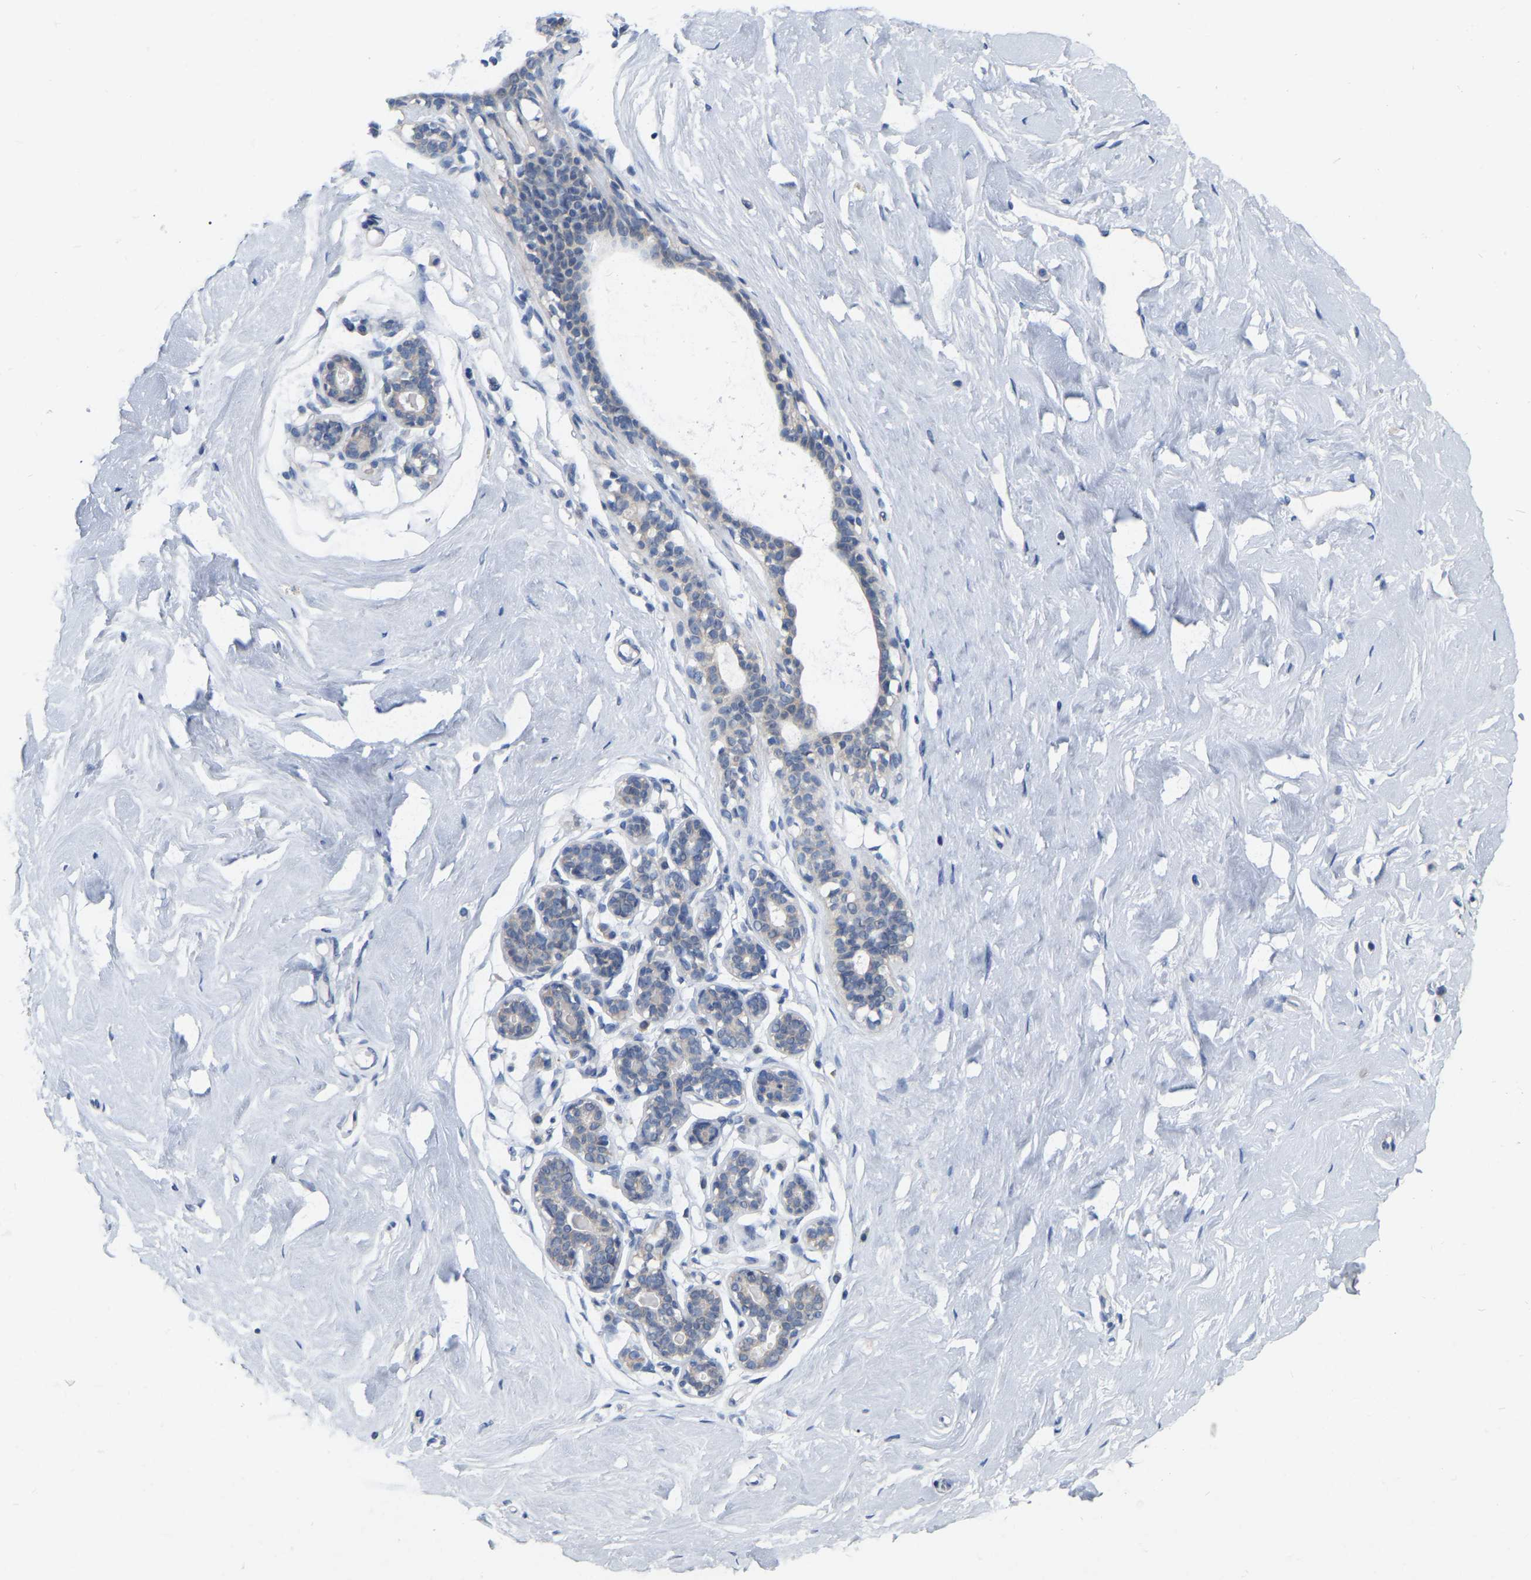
{"staining": {"intensity": "negative", "quantity": "none", "location": "none"}, "tissue": "breast", "cell_type": "Adipocytes", "image_type": "normal", "snomed": [{"axis": "morphology", "description": "Normal tissue, NOS"}, {"axis": "topography", "description": "Breast"}], "caption": "The histopathology image demonstrates no staining of adipocytes in benign breast. (DAB (3,3'-diaminobenzidine) immunohistochemistry, high magnification).", "gene": "WIPI2", "patient": {"sex": "female", "age": 23}}